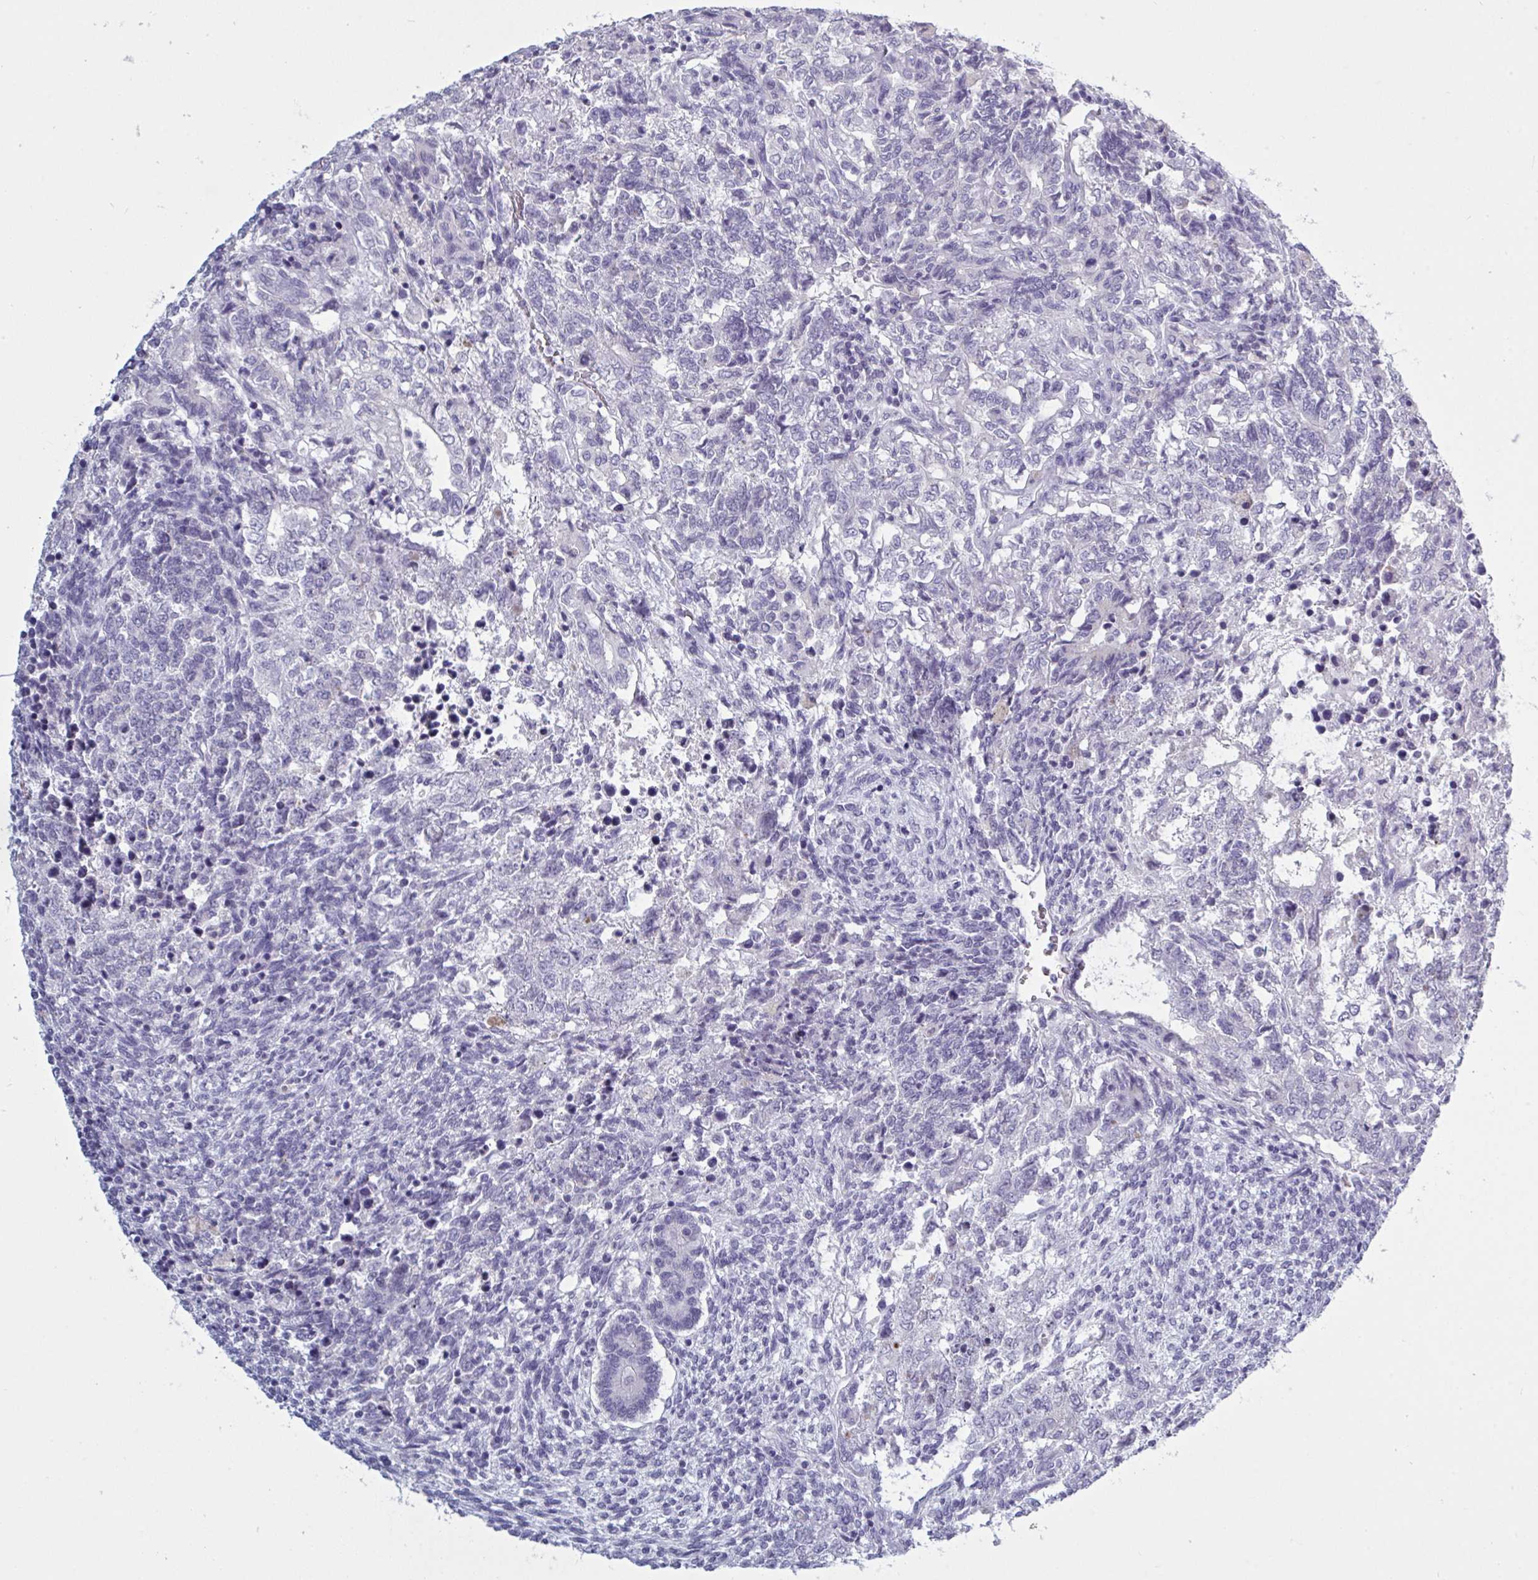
{"staining": {"intensity": "negative", "quantity": "none", "location": "none"}, "tissue": "testis cancer", "cell_type": "Tumor cells", "image_type": "cancer", "snomed": [{"axis": "morphology", "description": "Carcinoma, Embryonal, NOS"}, {"axis": "topography", "description": "Testis"}], "caption": "Immunohistochemistry (IHC) micrograph of embryonal carcinoma (testis) stained for a protein (brown), which displays no expression in tumor cells.", "gene": "NDUFC2", "patient": {"sex": "male", "age": 23}}